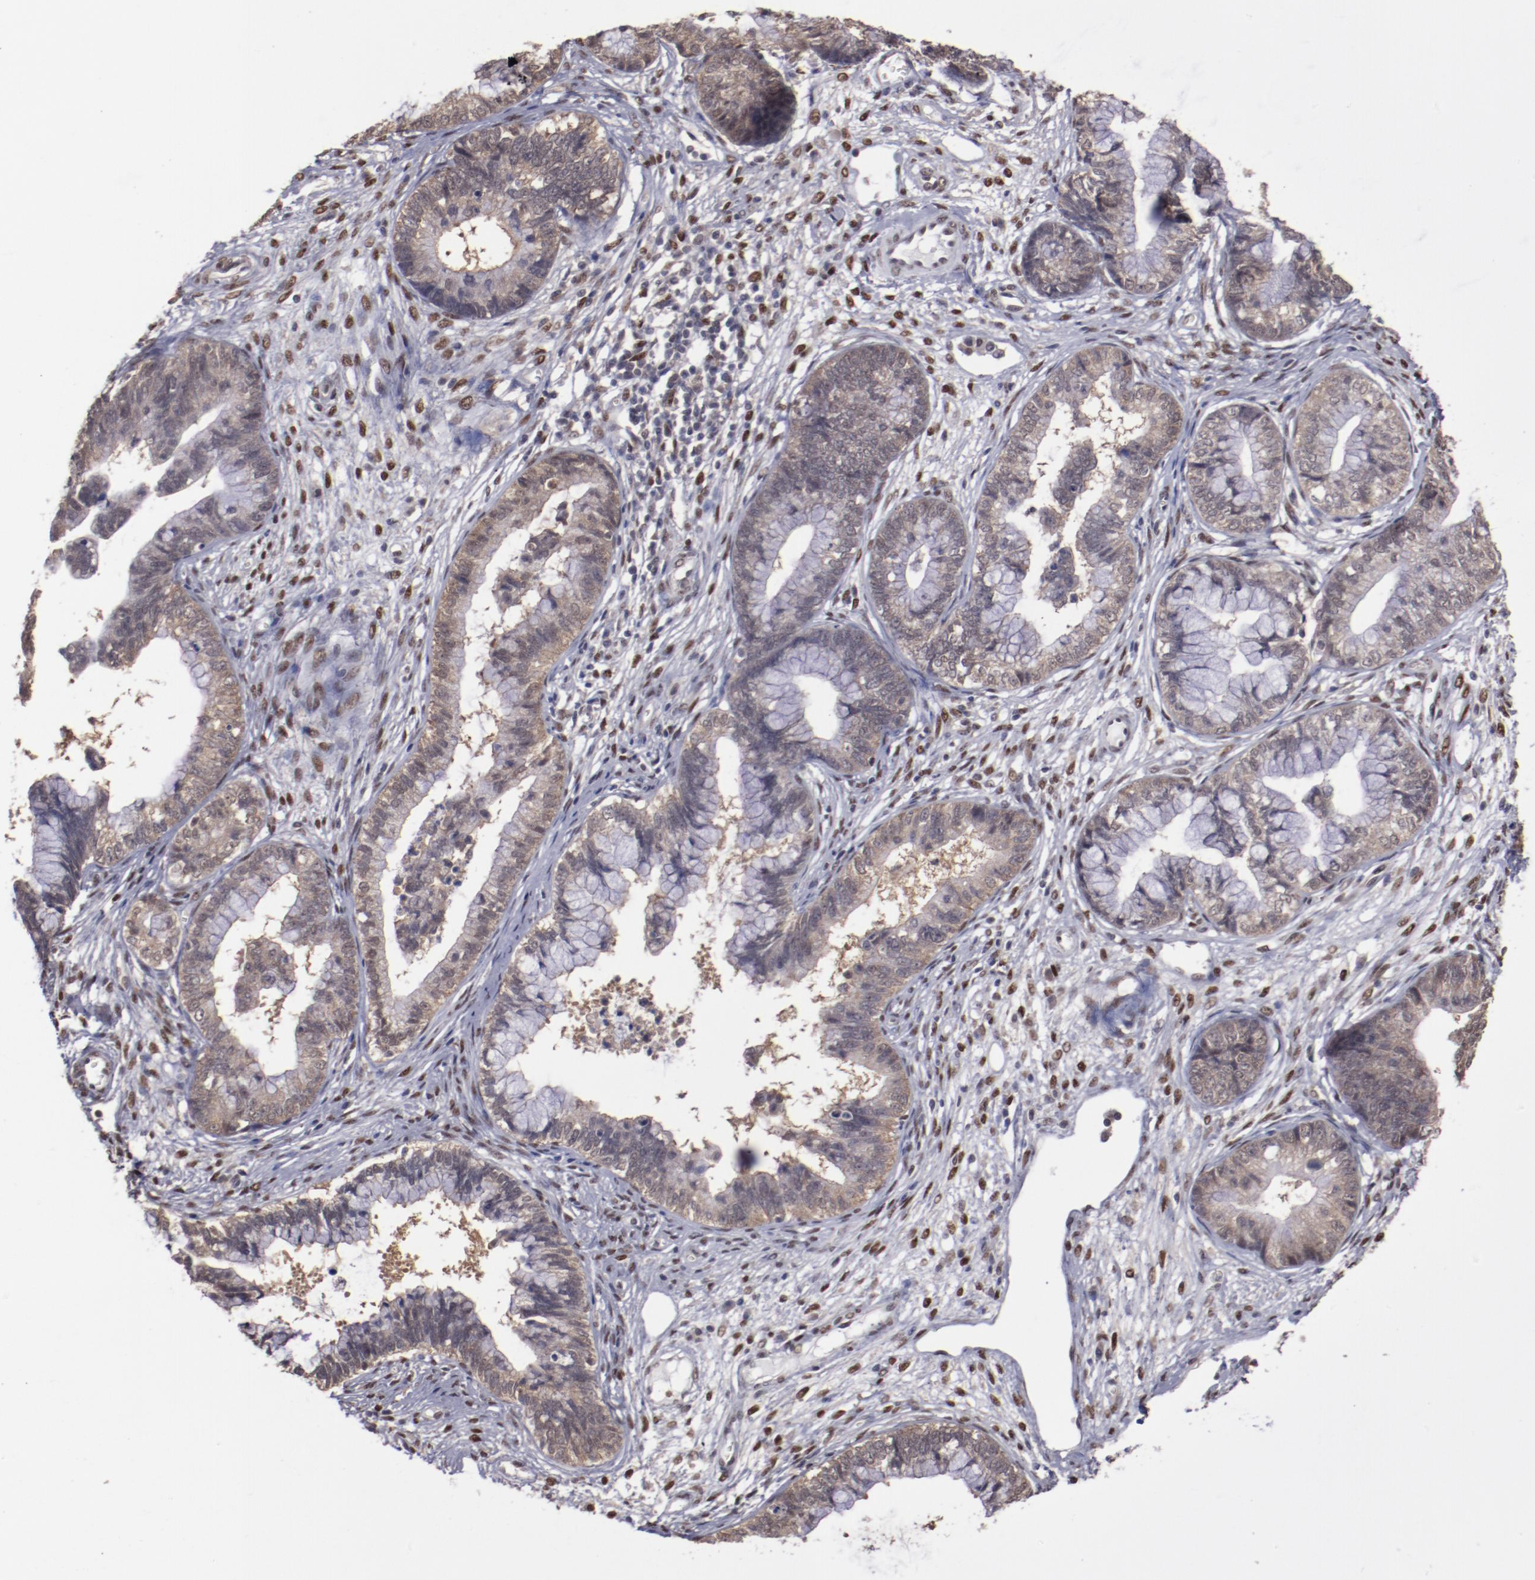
{"staining": {"intensity": "weak", "quantity": ">75%", "location": "cytoplasmic/membranous,nuclear"}, "tissue": "cervical cancer", "cell_type": "Tumor cells", "image_type": "cancer", "snomed": [{"axis": "morphology", "description": "Adenocarcinoma, NOS"}, {"axis": "topography", "description": "Cervix"}], "caption": "This micrograph exhibits IHC staining of cervical adenocarcinoma, with low weak cytoplasmic/membranous and nuclear staining in about >75% of tumor cells.", "gene": "ARNT", "patient": {"sex": "female", "age": 44}}